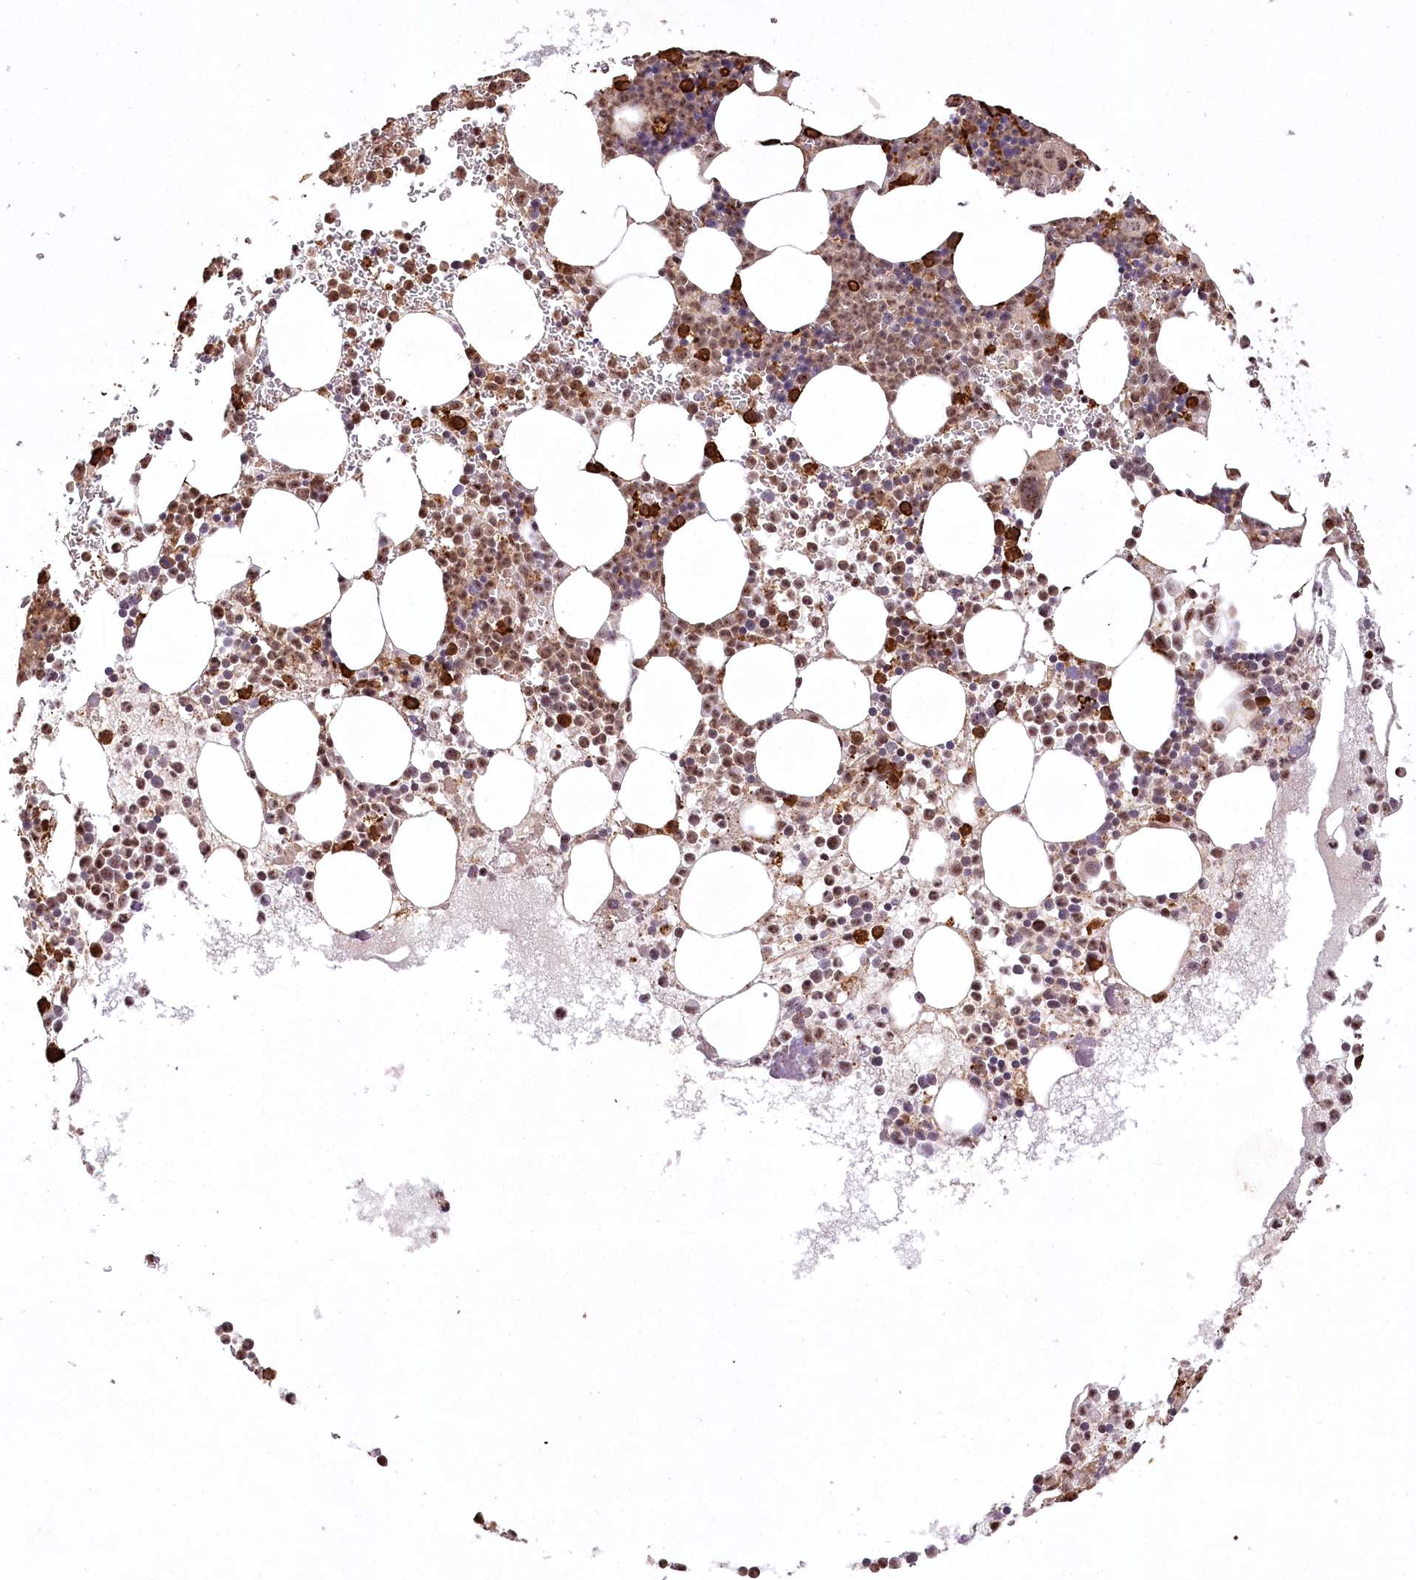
{"staining": {"intensity": "moderate", "quantity": ">75%", "location": "cytoplasmic/membranous,nuclear"}, "tissue": "bone marrow", "cell_type": "Hematopoietic cells", "image_type": "normal", "snomed": [{"axis": "morphology", "description": "Normal tissue, NOS"}, {"axis": "topography", "description": "Bone marrow"}], "caption": "Bone marrow stained with a brown dye displays moderate cytoplasmic/membranous,nuclear positive positivity in approximately >75% of hematopoietic cells.", "gene": "PYROXD1", "patient": {"sex": "female", "age": 78}}